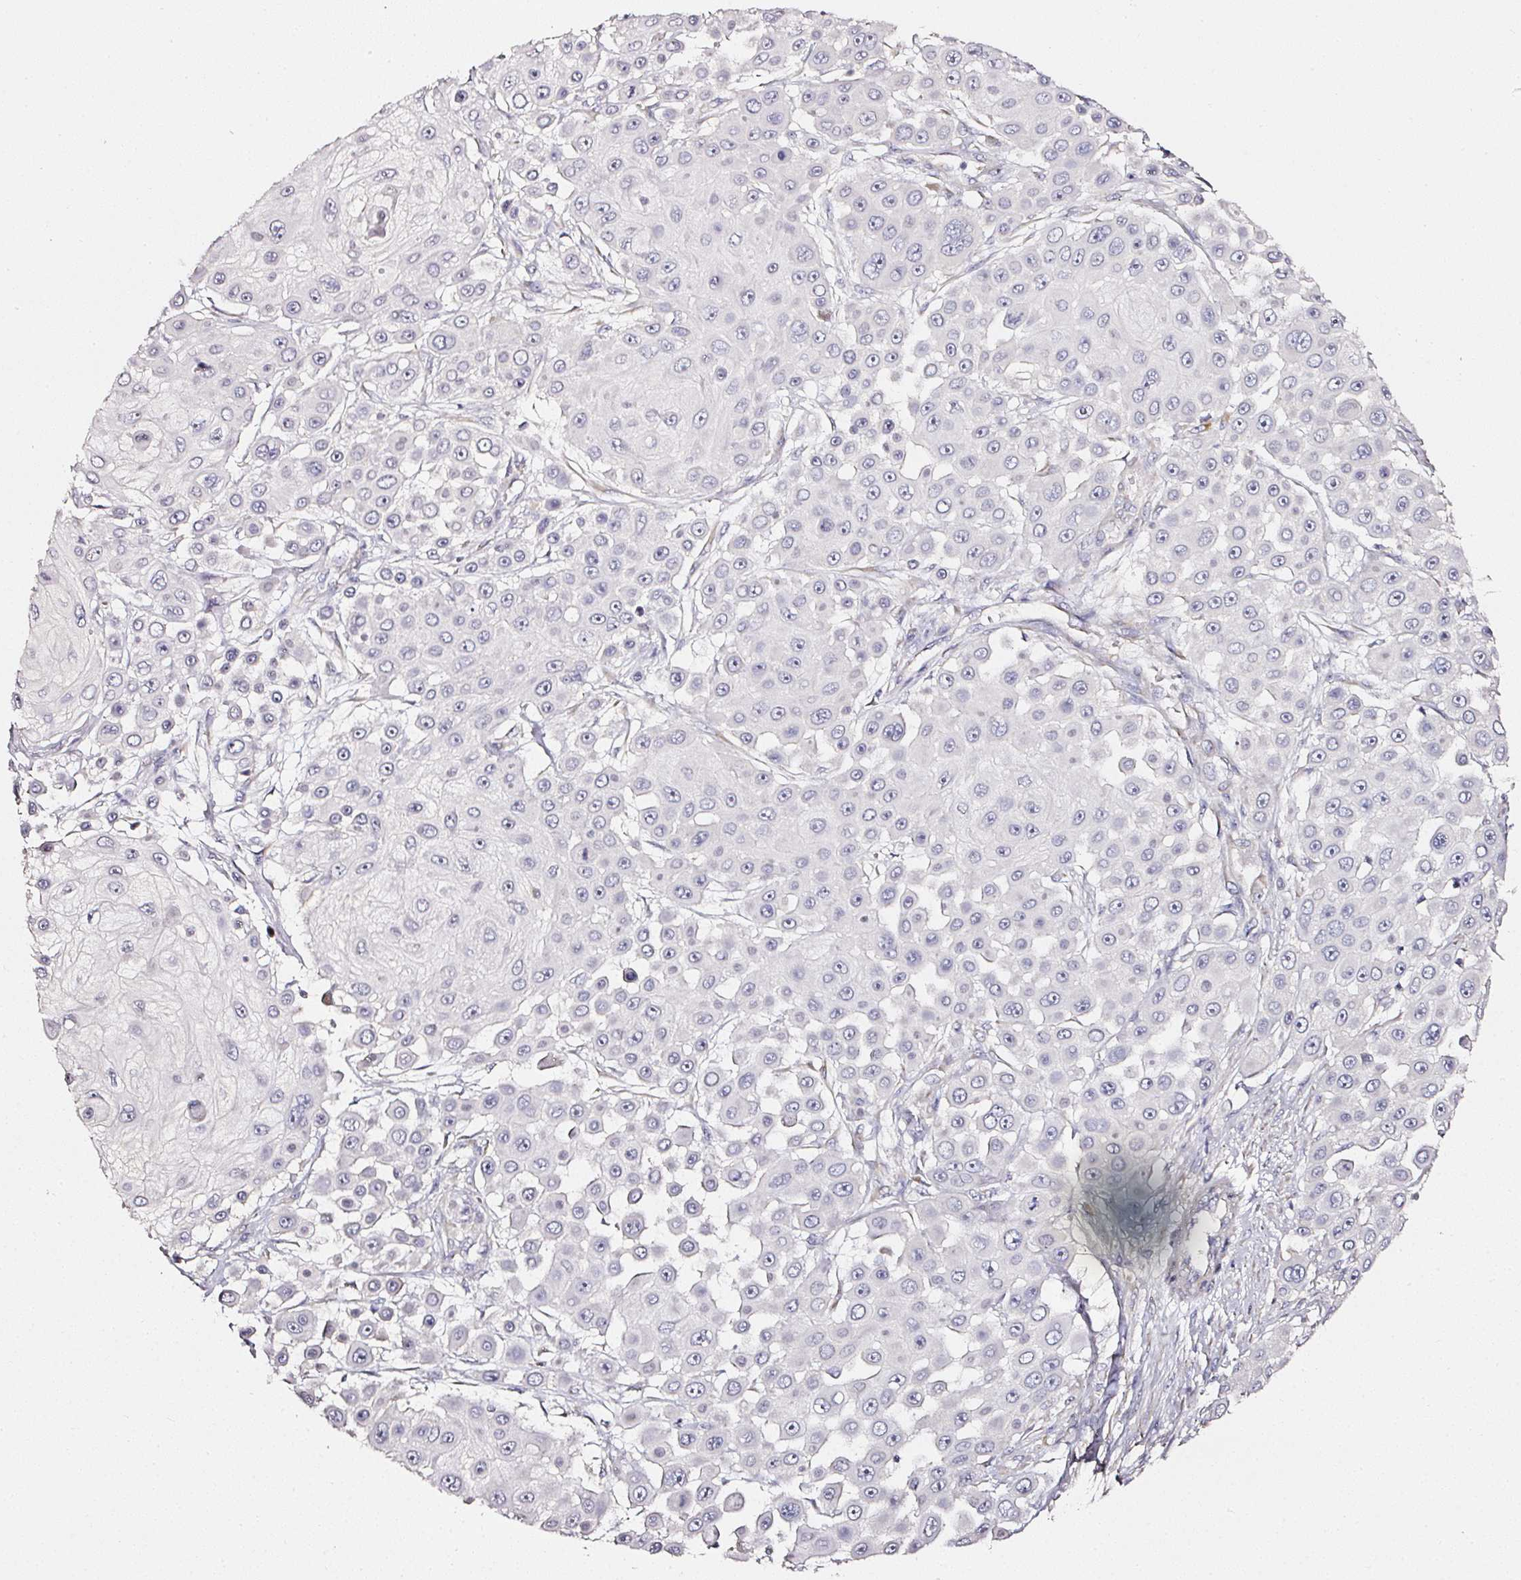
{"staining": {"intensity": "negative", "quantity": "none", "location": "none"}, "tissue": "skin cancer", "cell_type": "Tumor cells", "image_type": "cancer", "snomed": [{"axis": "morphology", "description": "Squamous cell carcinoma, NOS"}, {"axis": "topography", "description": "Skin"}], "caption": "Micrograph shows no protein staining in tumor cells of skin cancer tissue.", "gene": "NTRK1", "patient": {"sex": "male", "age": 67}}